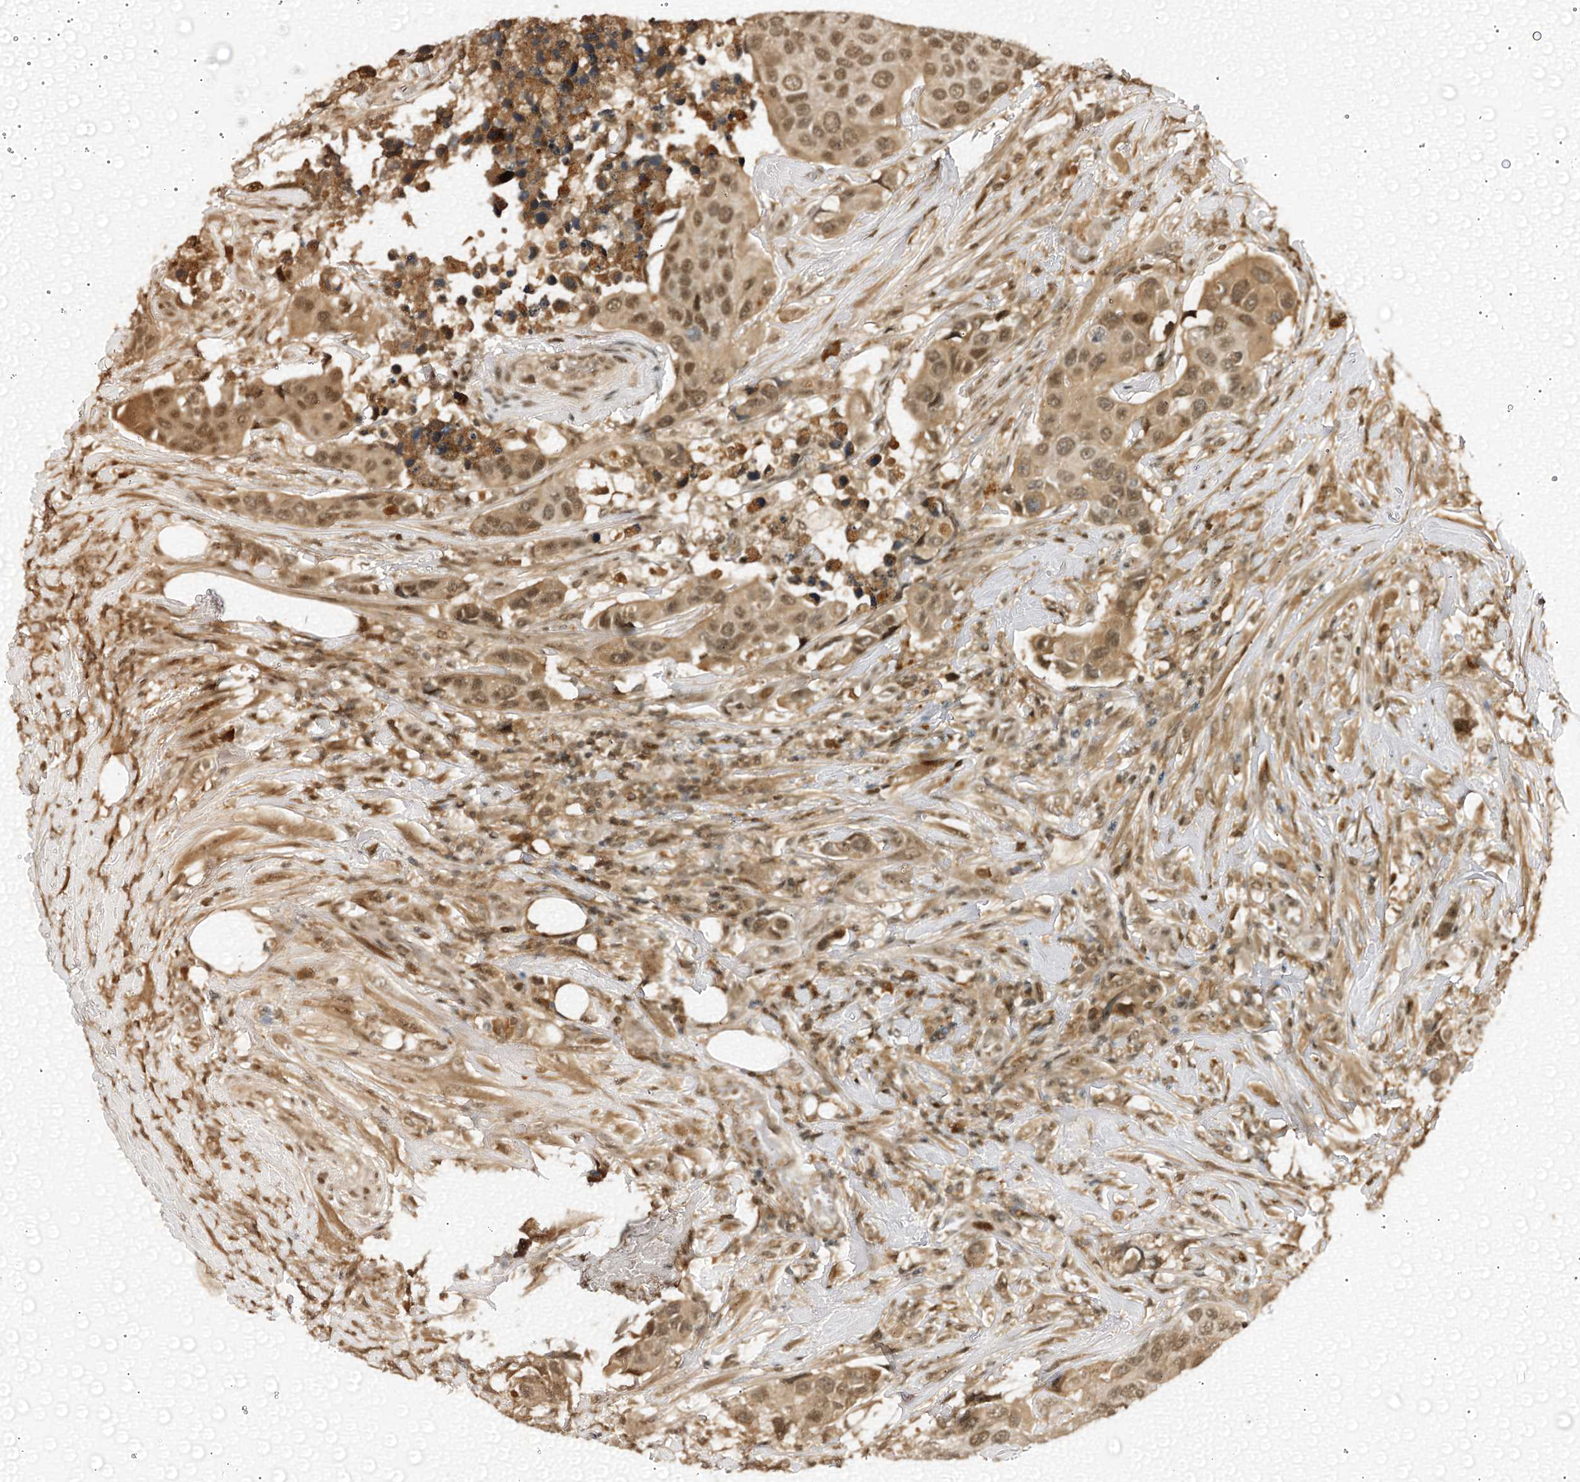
{"staining": {"intensity": "moderate", "quantity": ">75%", "location": "nuclear"}, "tissue": "urothelial cancer", "cell_type": "Tumor cells", "image_type": "cancer", "snomed": [{"axis": "morphology", "description": "Urothelial carcinoma, High grade"}, {"axis": "topography", "description": "Urinary bladder"}], "caption": "Protein expression analysis of human urothelial carcinoma (high-grade) reveals moderate nuclear staining in approximately >75% of tumor cells. Immunohistochemistry (ihc) stains the protein in brown and the nuclei are stained blue.", "gene": "TRAPPC4", "patient": {"sex": "male", "age": 74}}